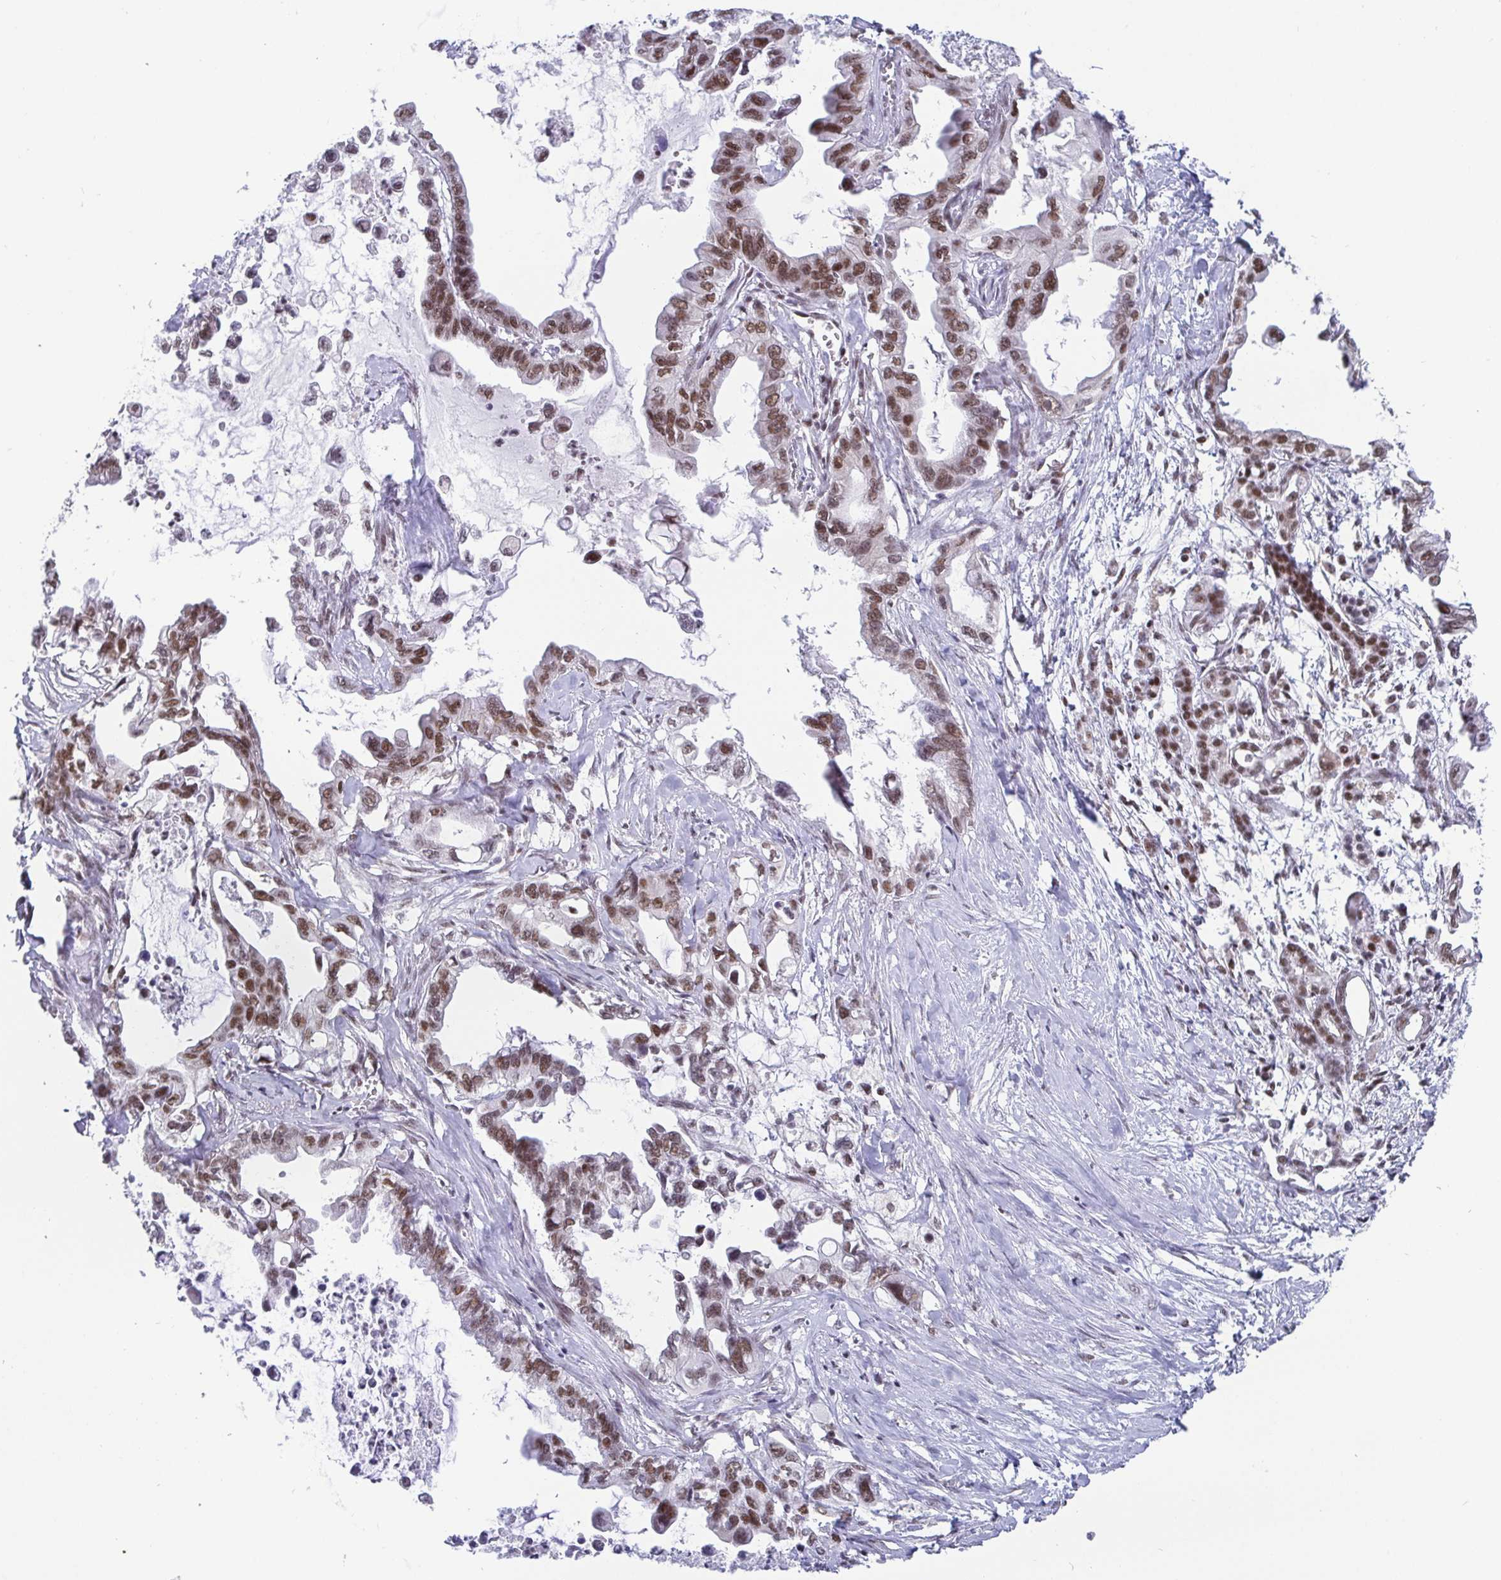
{"staining": {"intensity": "moderate", "quantity": ">75%", "location": "nuclear"}, "tissue": "pancreatic cancer", "cell_type": "Tumor cells", "image_type": "cancer", "snomed": [{"axis": "morphology", "description": "Adenocarcinoma, NOS"}, {"axis": "topography", "description": "Pancreas"}], "caption": "A high-resolution histopathology image shows immunohistochemistry (IHC) staining of pancreatic cancer, which displays moderate nuclear staining in approximately >75% of tumor cells. (Stains: DAB (3,3'-diaminobenzidine) in brown, nuclei in blue, Microscopy: brightfield microscopy at high magnification).", "gene": "CTCF", "patient": {"sex": "male", "age": 61}}